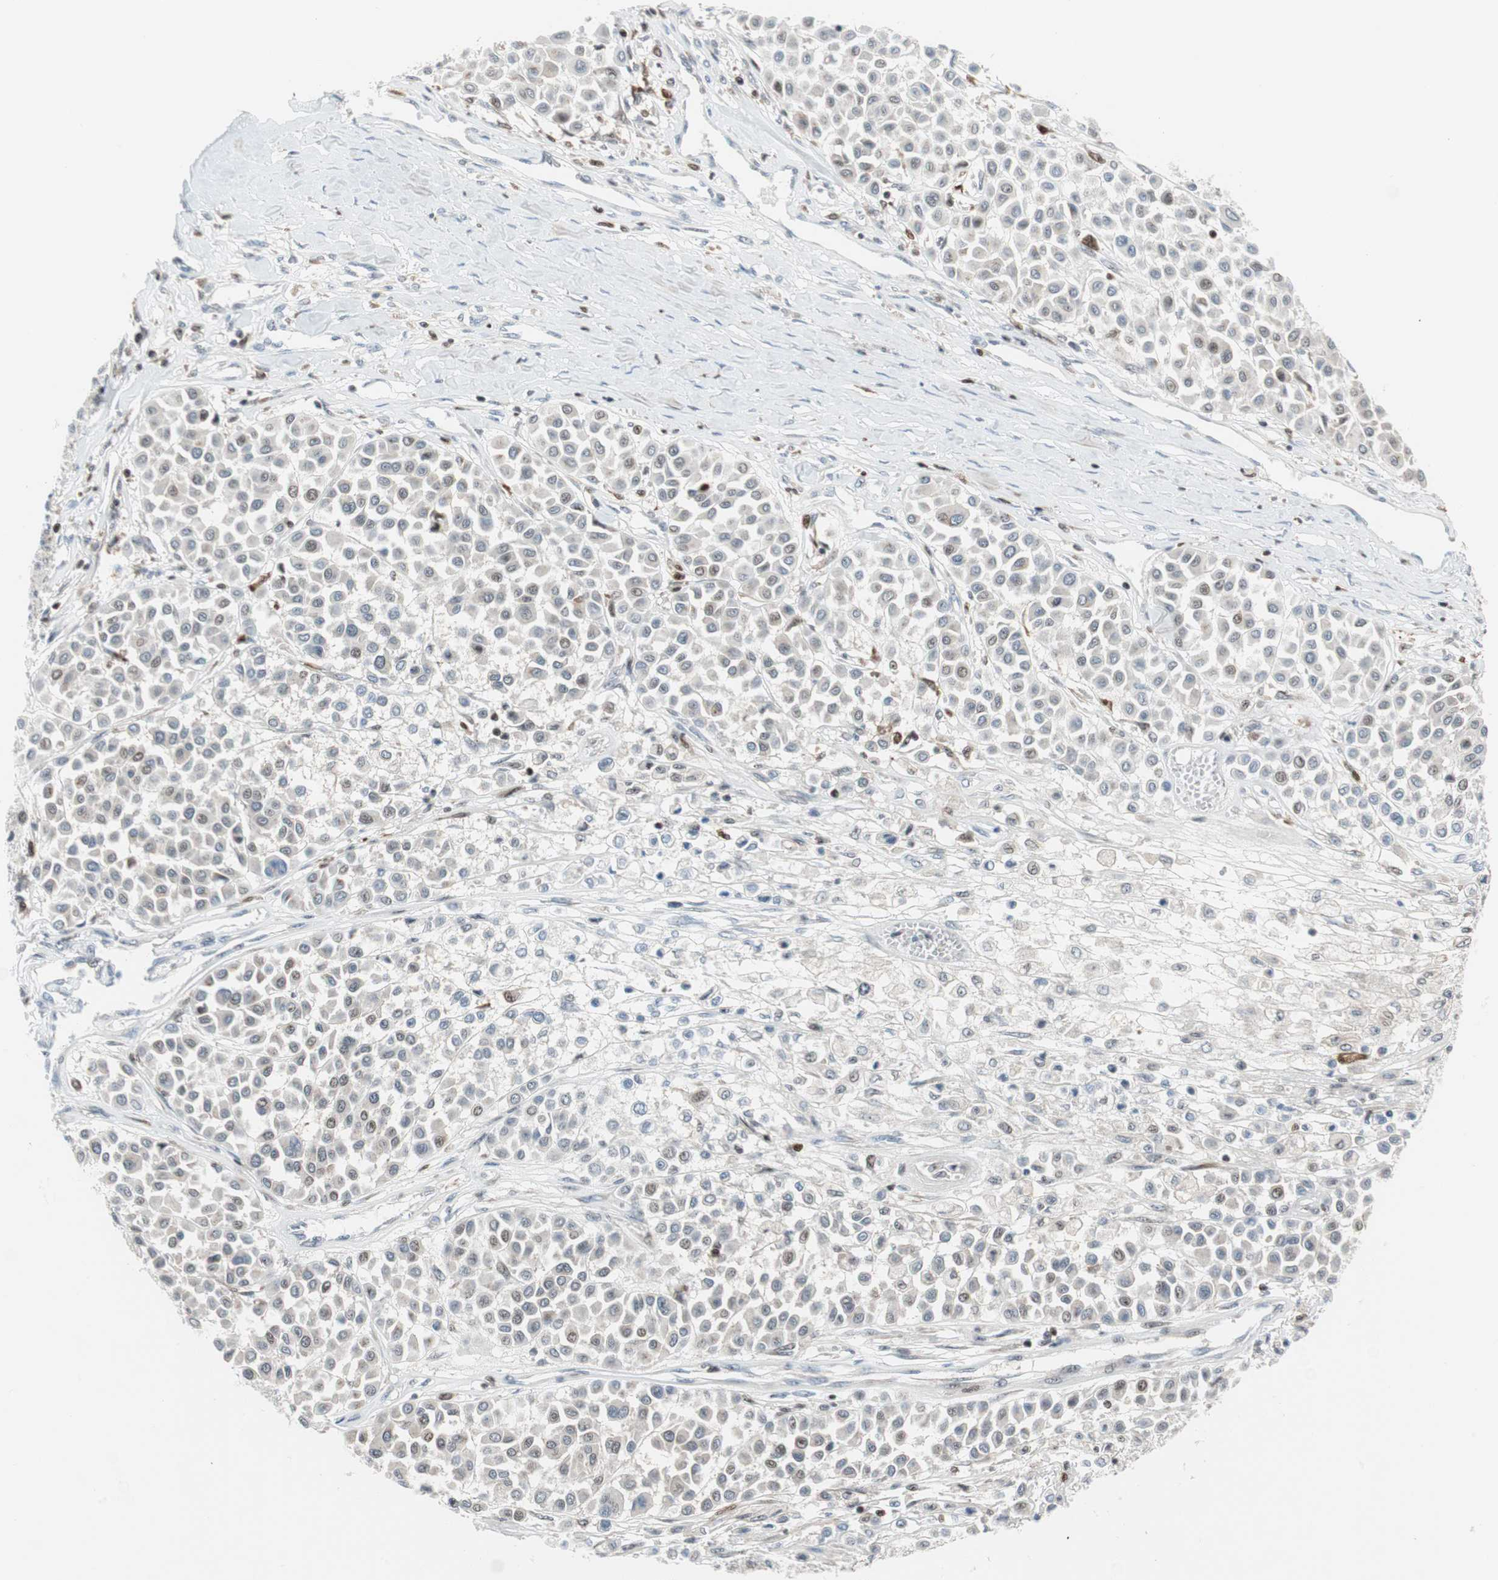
{"staining": {"intensity": "moderate", "quantity": "<25%", "location": "nuclear"}, "tissue": "melanoma", "cell_type": "Tumor cells", "image_type": "cancer", "snomed": [{"axis": "morphology", "description": "Malignant melanoma, Metastatic site"}, {"axis": "topography", "description": "Soft tissue"}], "caption": "The immunohistochemical stain labels moderate nuclear positivity in tumor cells of malignant melanoma (metastatic site) tissue. (DAB (3,3'-diaminobenzidine) IHC with brightfield microscopy, high magnification).", "gene": "RGS10", "patient": {"sex": "male", "age": 41}}